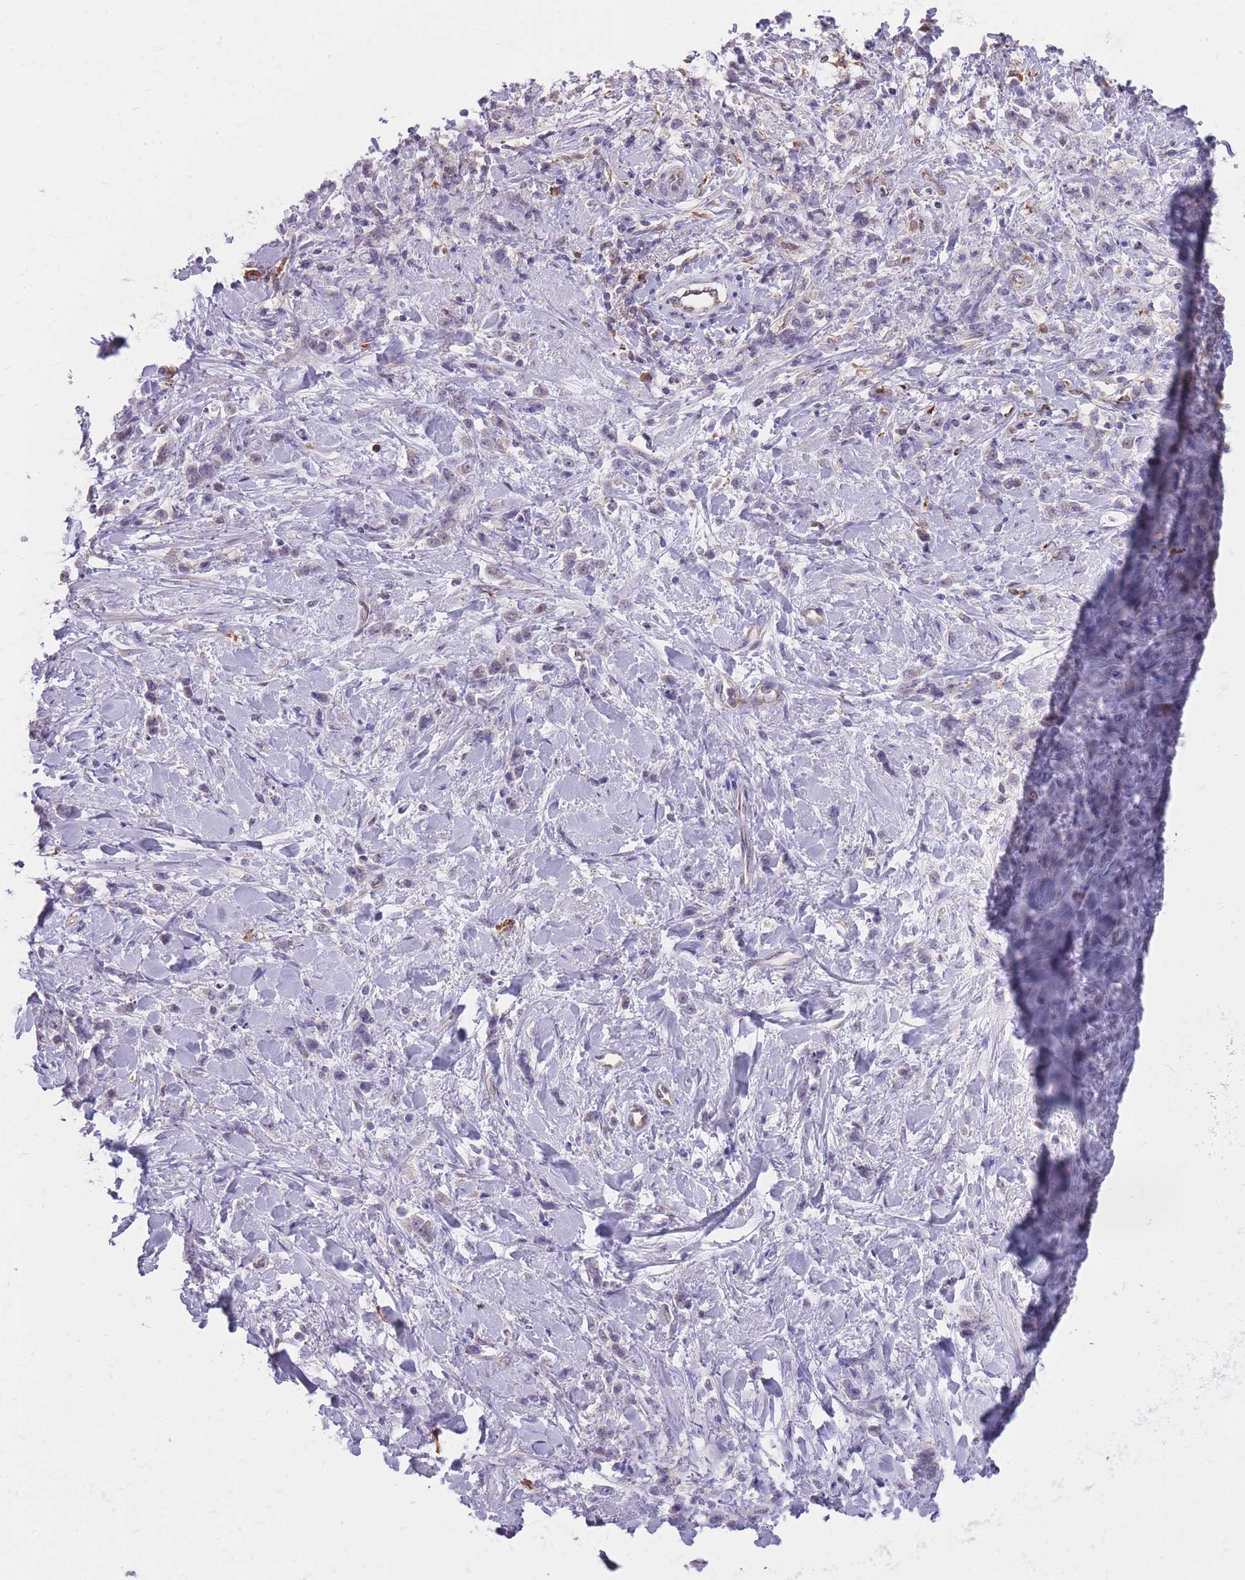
{"staining": {"intensity": "negative", "quantity": "none", "location": "none"}, "tissue": "stomach cancer", "cell_type": "Tumor cells", "image_type": "cancer", "snomed": [{"axis": "morphology", "description": "Adenocarcinoma, NOS"}, {"axis": "topography", "description": "Stomach"}], "caption": "Photomicrograph shows no protein staining in tumor cells of adenocarcinoma (stomach) tissue. (Stains: DAB IHC with hematoxylin counter stain, Microscopy: brightfield microscopy at high magnification).", "gene": "ZNF662", "patient": {"sex": "female", "age": 60}}